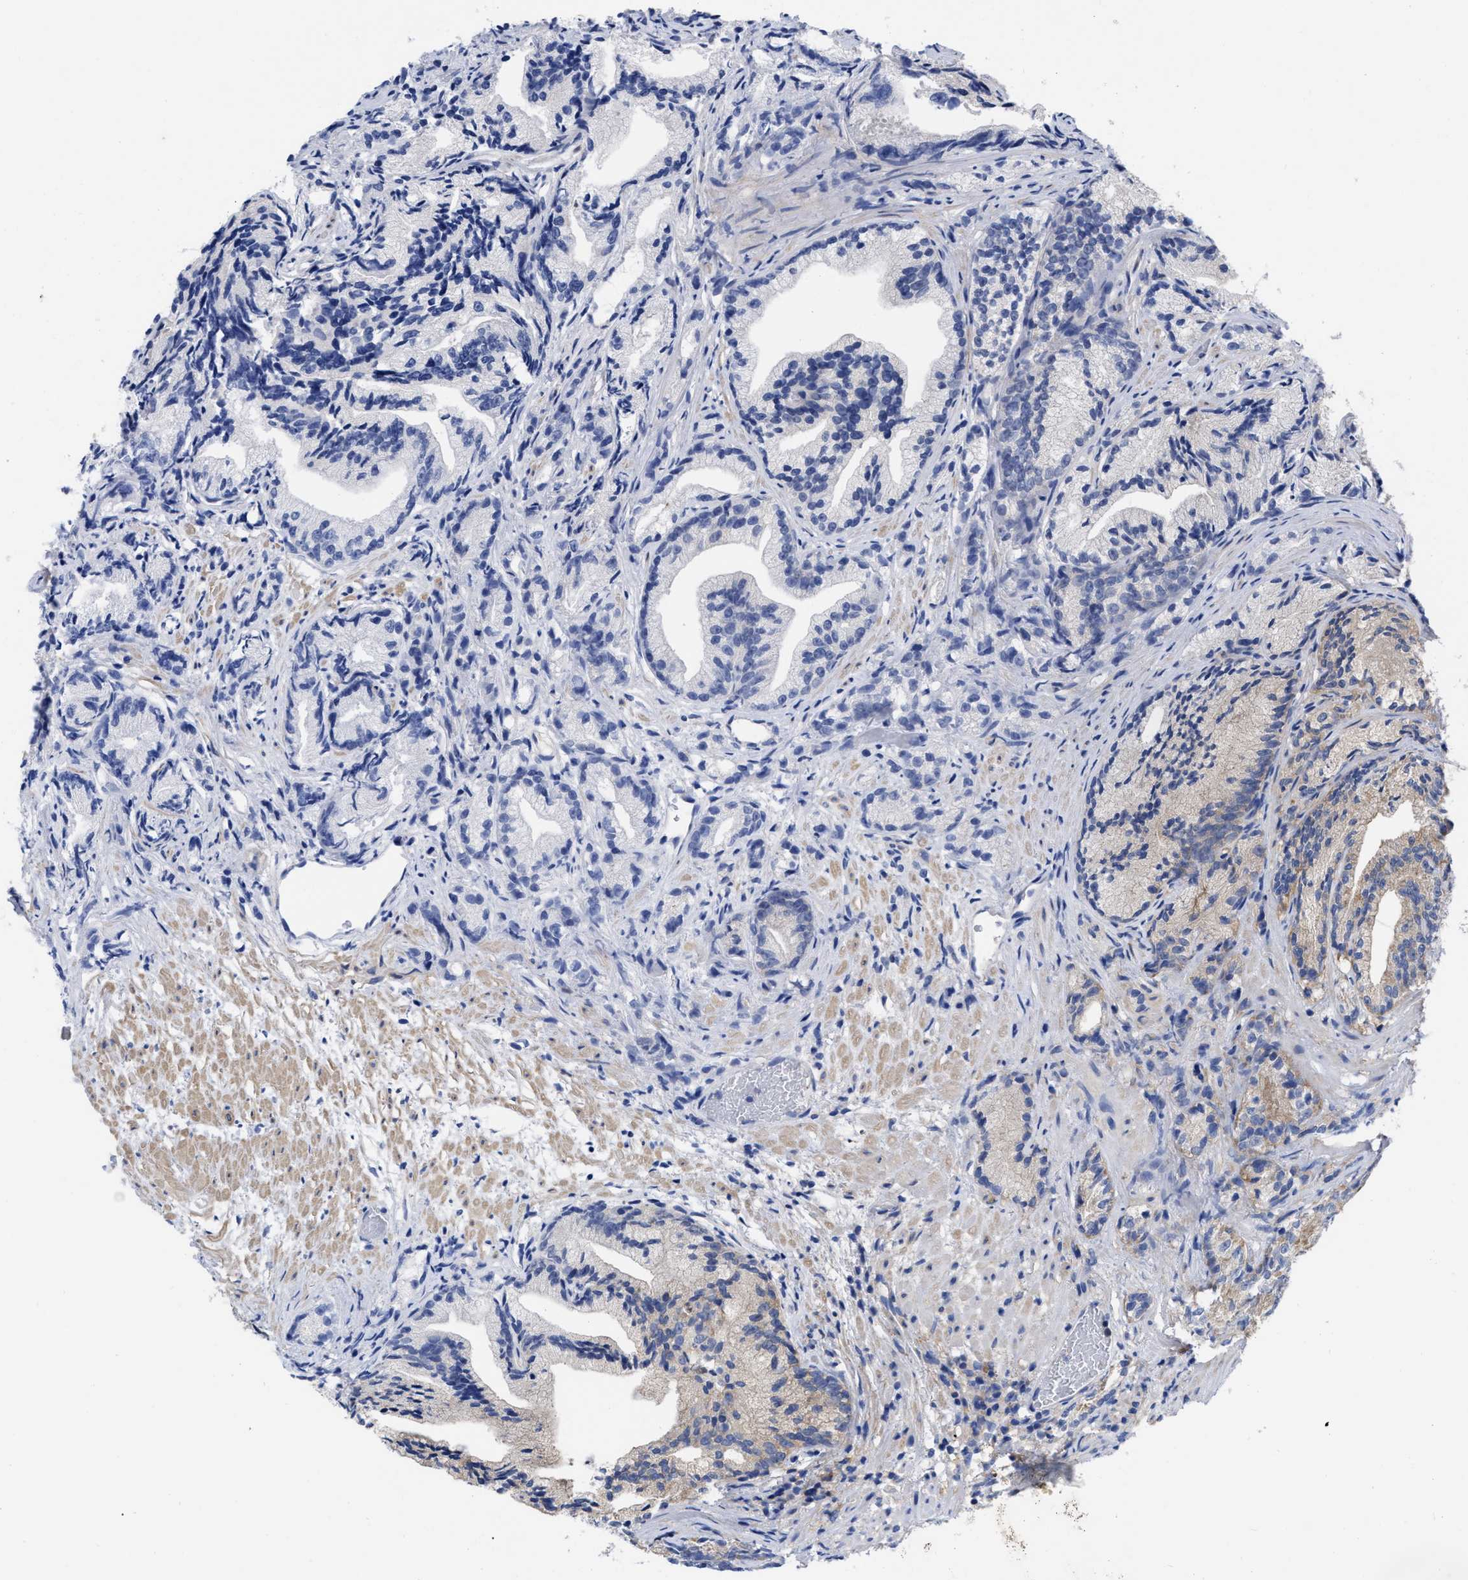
{"staining": {"intensity": "moderate", "quantity": "25%-75%", "location": "cytoplasmic/membranous"}, "tissue": "prostate cancer", "cell_type": "Tumor cells", "image_type": "cancer", "snomed": [{"axis": "morphology", "description": "Adenocarcinoma, Low grade"}, {"axis": "topography", "description": "Prostate"}], "caption": "IHC (DAB (3,3'-diaminobenzidine)) staining of human prostate low-grade adenocarcinoma demonstrates moderate cytoplasmic/membranous protein expression in approximately 25%-75% of tumor cells.", "gene": "RBKS", "patient": {"sex": "male", "age": 89}}